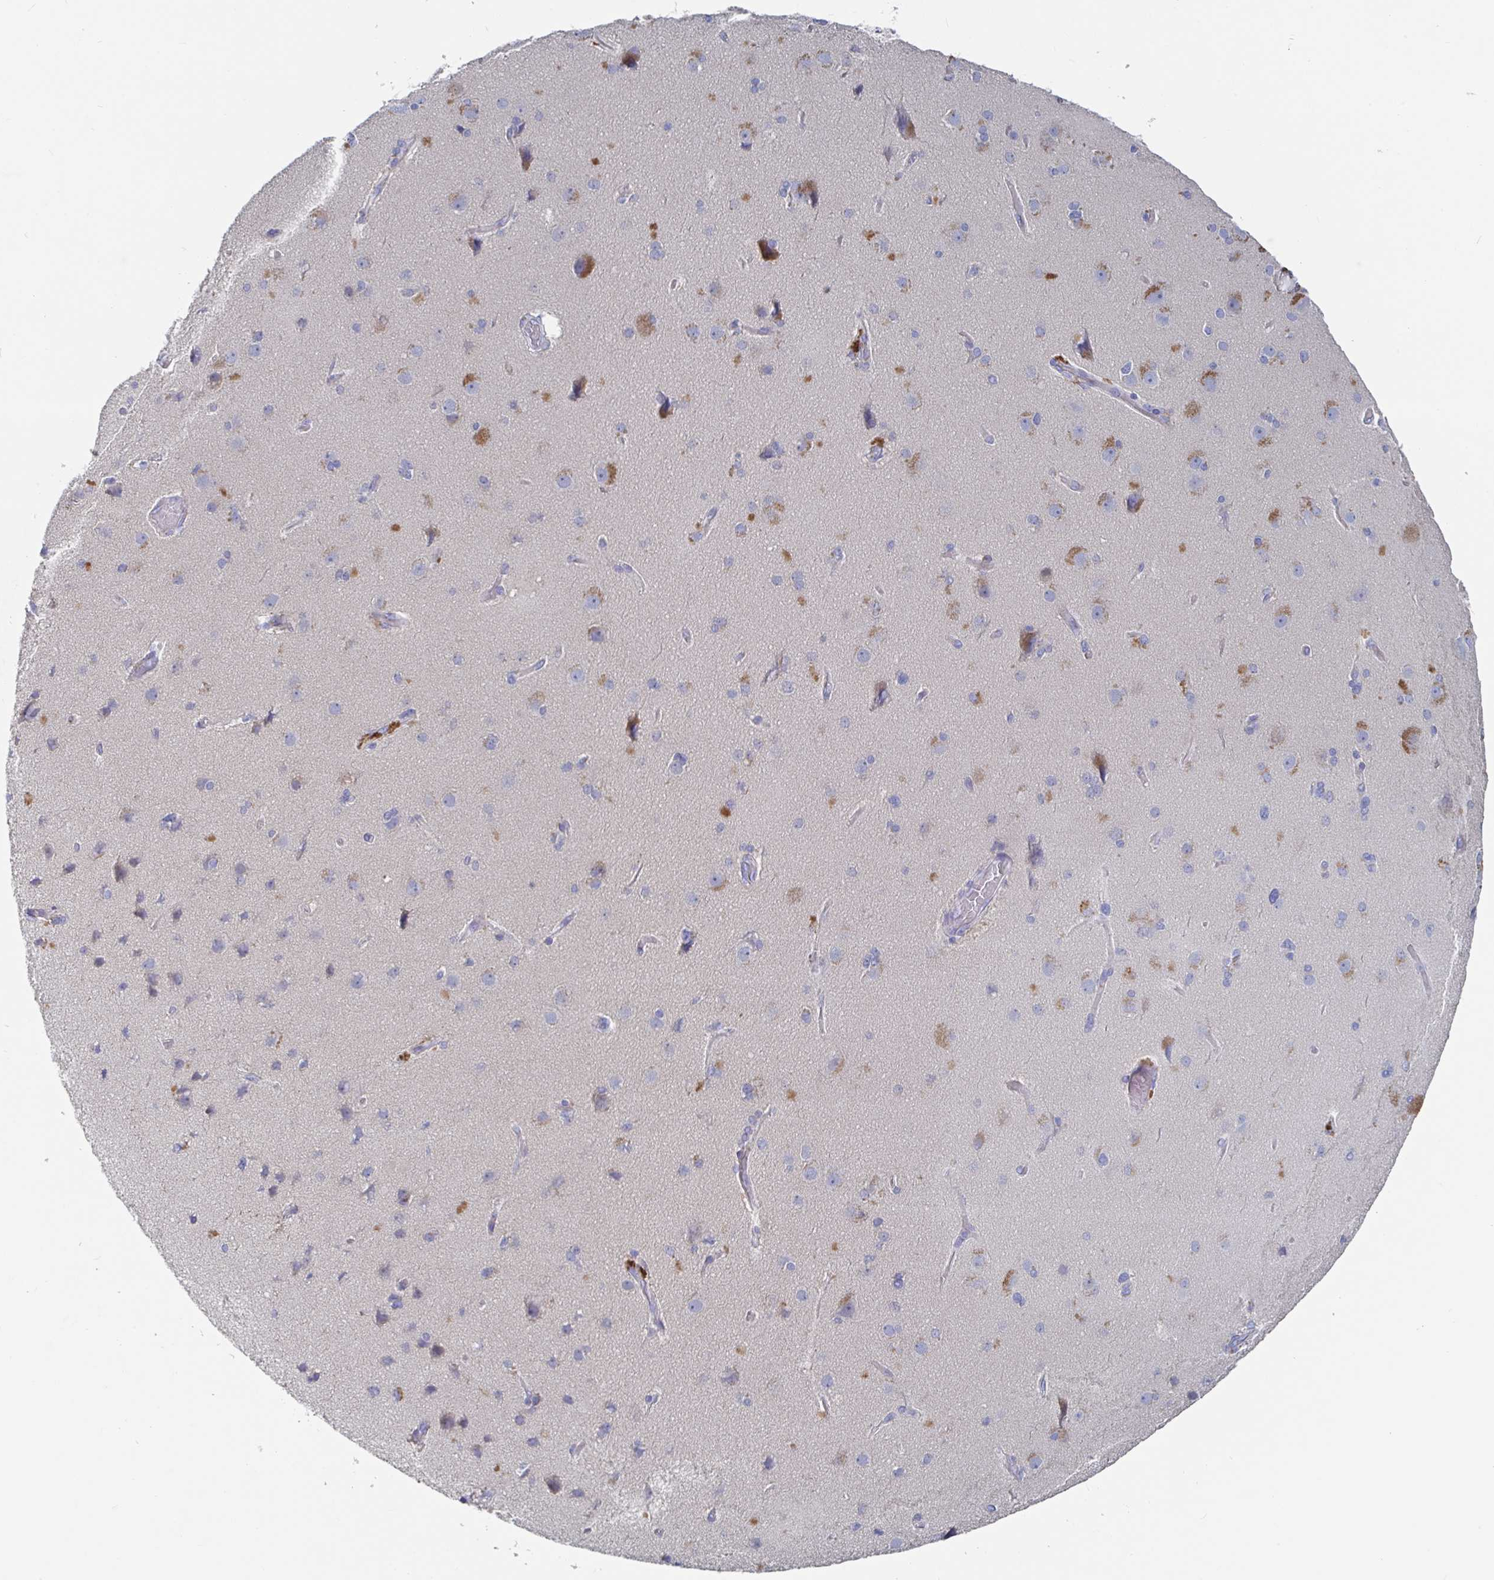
{"staining": {"intensity": "negative", "quantity": "none", "location": "none"}, "tissue": "cerebral cortex", "cell_type": "Endothelial cells", "image_type": "normal", "snomed": [{"axis": "morphology", "description": "Normal tissue, NOS"}, {"axis": "morphology", "description": "Glioma, malignant, High grade"}, {"axis": "topography", "description": "Cerebral cortex"}], "caption": "DAB immunohistochemical staining of normal human cerebral cortex reveals no significant staining in endothelial cells. (Brightfield microscopy of DAB (3,3'-diaminobenzidine) immunohistochemistry (IHC) at high magnification).", "gene": "GPR148", "patient": {"sex": "male", "age": 71}}